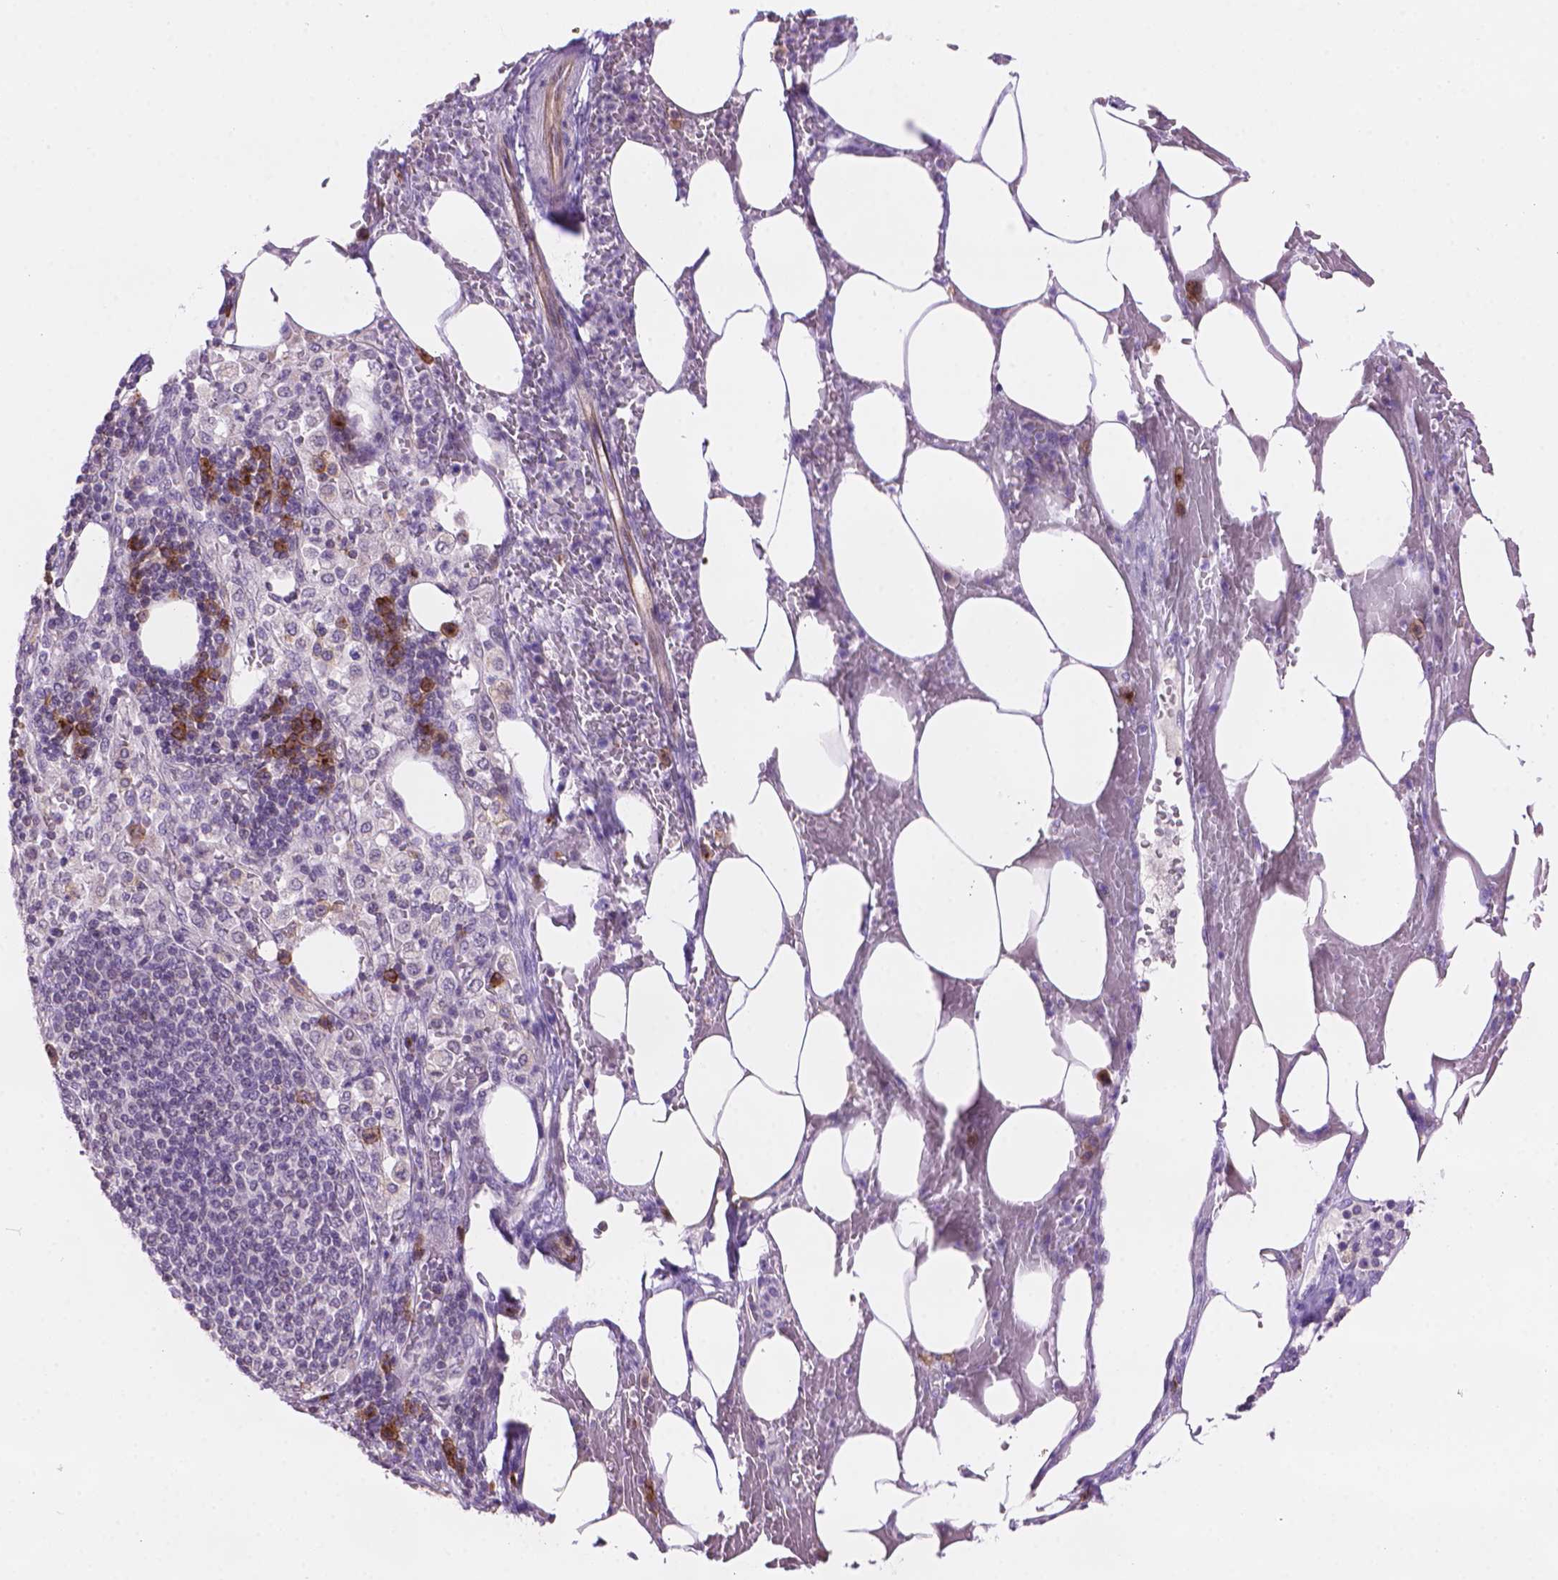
{"staining": {"intensity": "negative", "quantity": "none", "location": "none"}, "tissue": "pancreatic cancer", "cell_type": "Tumor cells", "image_type": "cancer", "snomed": [{"axis": "morphology", "description": "Adenocarcinoma, NOS"}, {"axis": "topography", "description": "Pancreas"}], "caption": "This is an immunohistochemistry image of pancreatic cancer. There is no positivity in tumor cells.", "gene": "TMEM184A", "patient": {"sex": "female", "age": 61}}